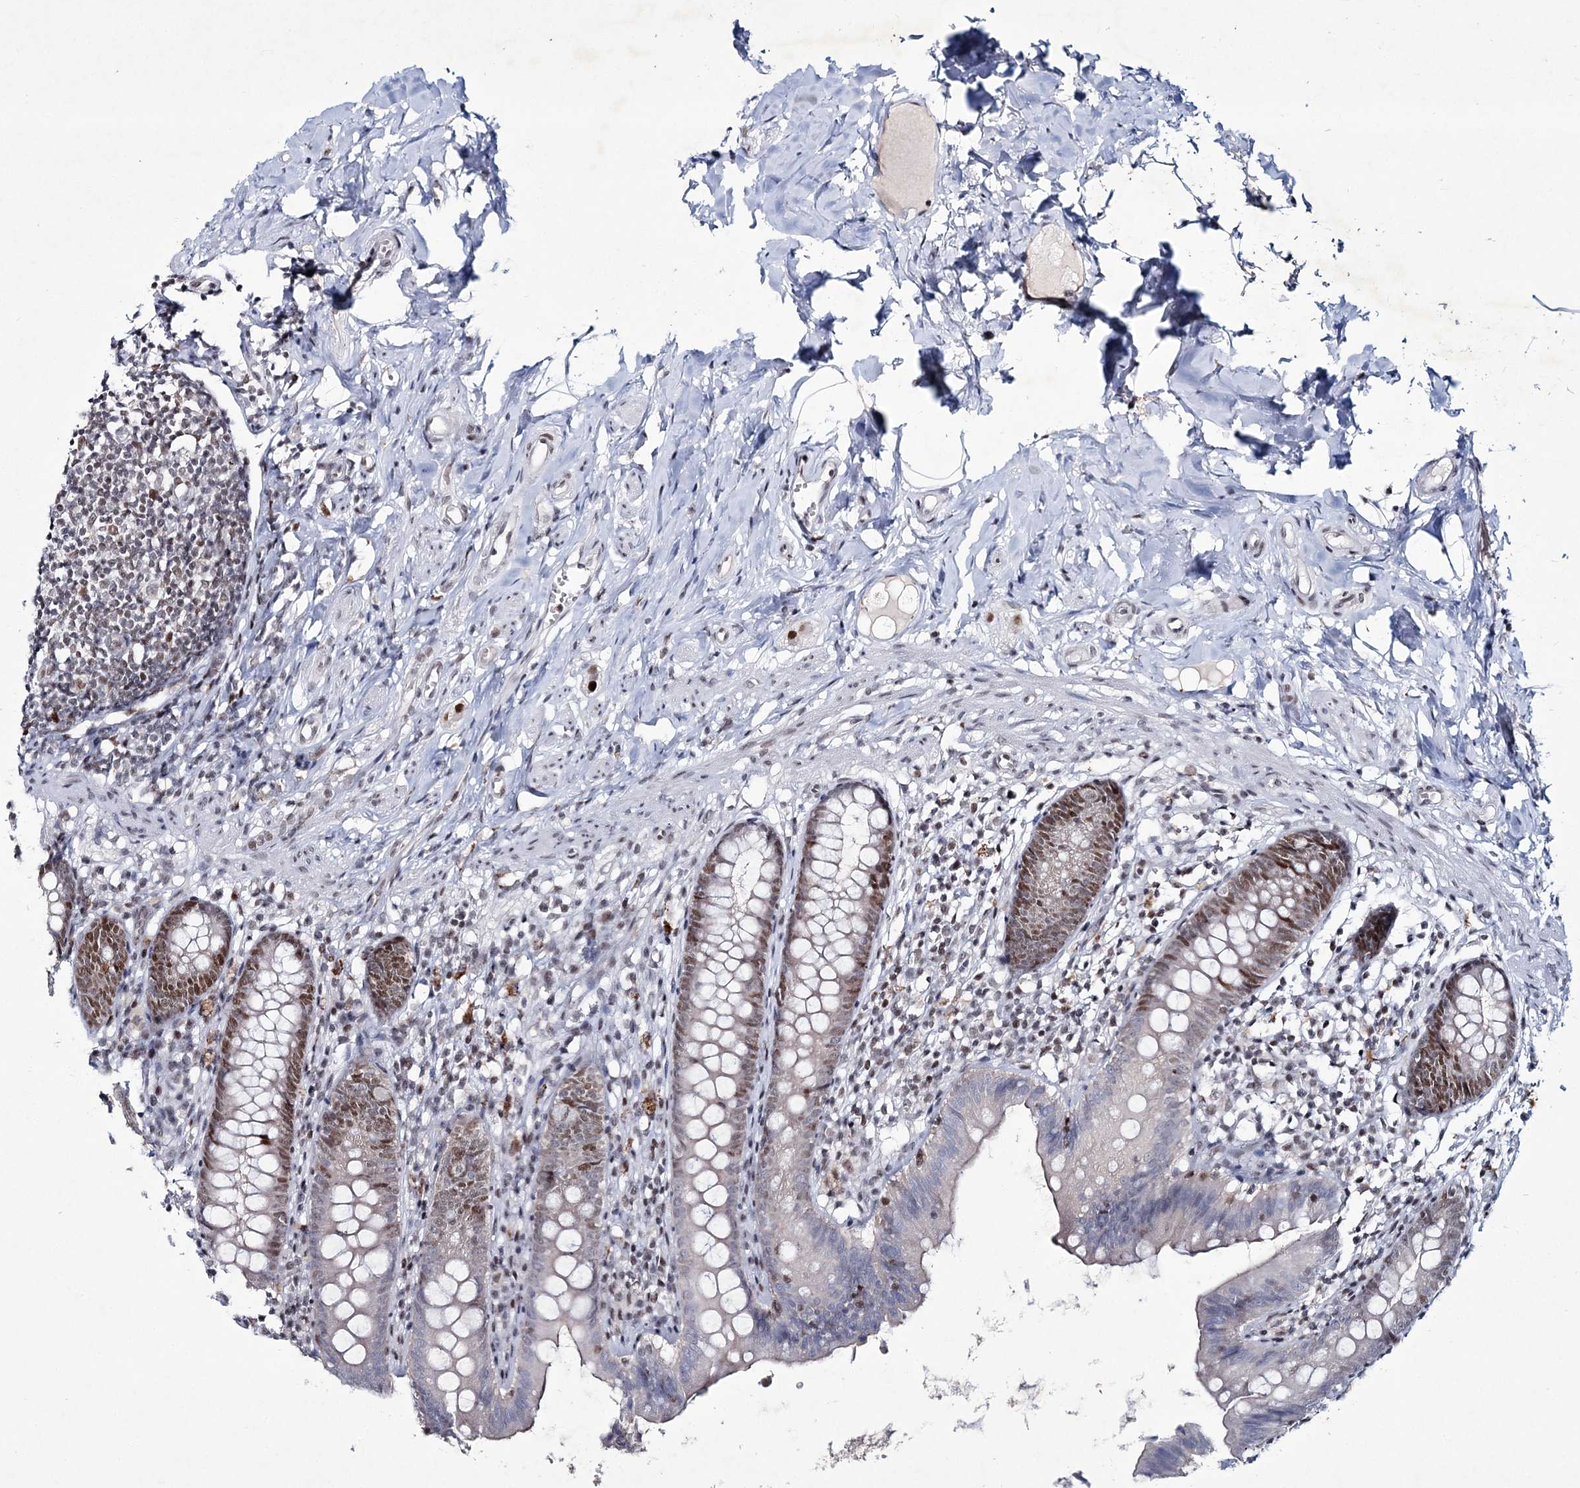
{"staining": {"intensity": "moderate", "quantity": "25%-75%", "location": "nuclear"}, "tissue": "appendix", "cell_type": "Glandular cells", "image_type": "normal", "snomed": [{"axis": "morphology", "description": "Normal tissue, NOS"}, {"axis": "topography", "description": "Appendix"}], "caption": "Unremarkable appendix demonstrates moderate nuclear positivity in approximately 25%-75% of glandular cells.", "gene": "LRRFIP2", "patient": {"sex": "male", "age": 52}}